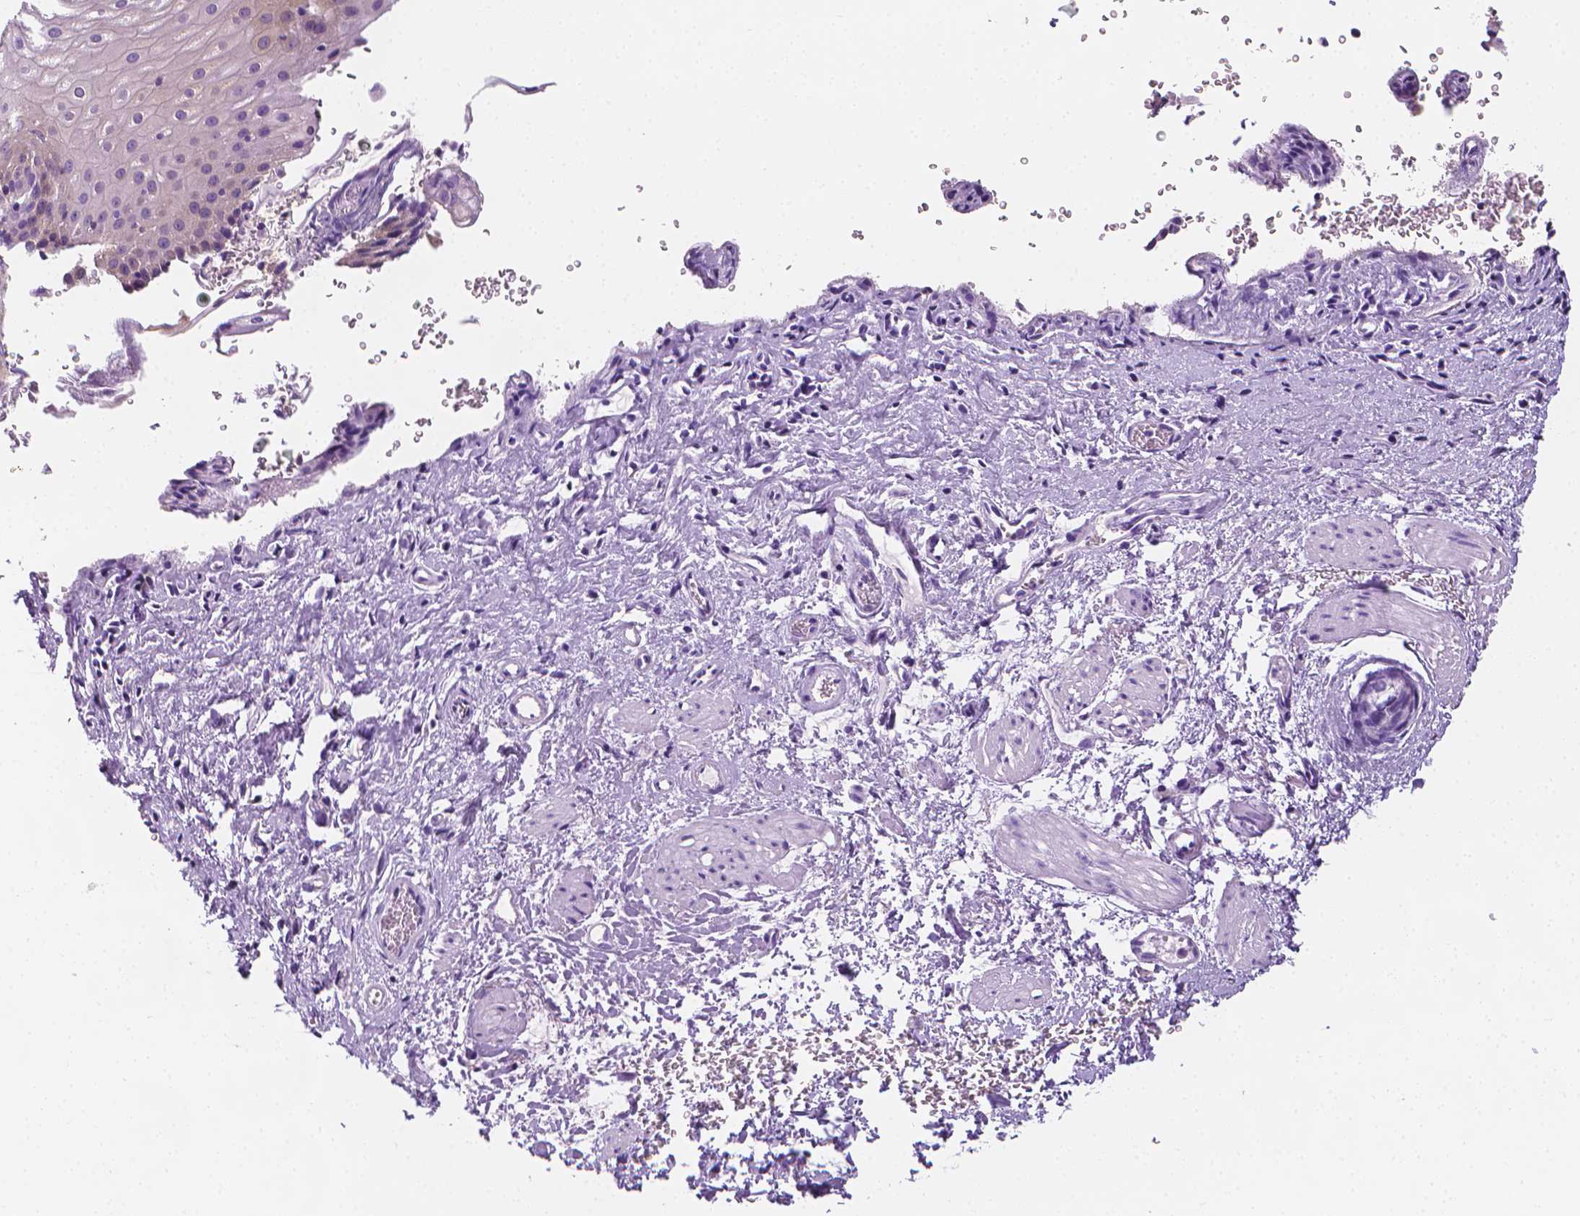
{"staining": {"intensity": "weak", "quantity": "<25%", "location": "cytoplasmic/membranous"}, "tissue": "esophagus", "cell_type": "Squamous epithelial cells", "image_type": "normal", "snomed": [{"axis": "morphology", "description": "Normal tissue, NOS"}, {"axis": "topography", "description": "Esophagus"}], "caption": "Squamous epithelial cells are negative for protein expression in benign human esophagus. Brightfield microscopy of IHC stained with DAB (3,3'-diaminobenzidine) (brown) and hematoxylin (blue), captured at high magnification.", "gene": "FASN", "patient": {"sex": "male", "age": 68}}